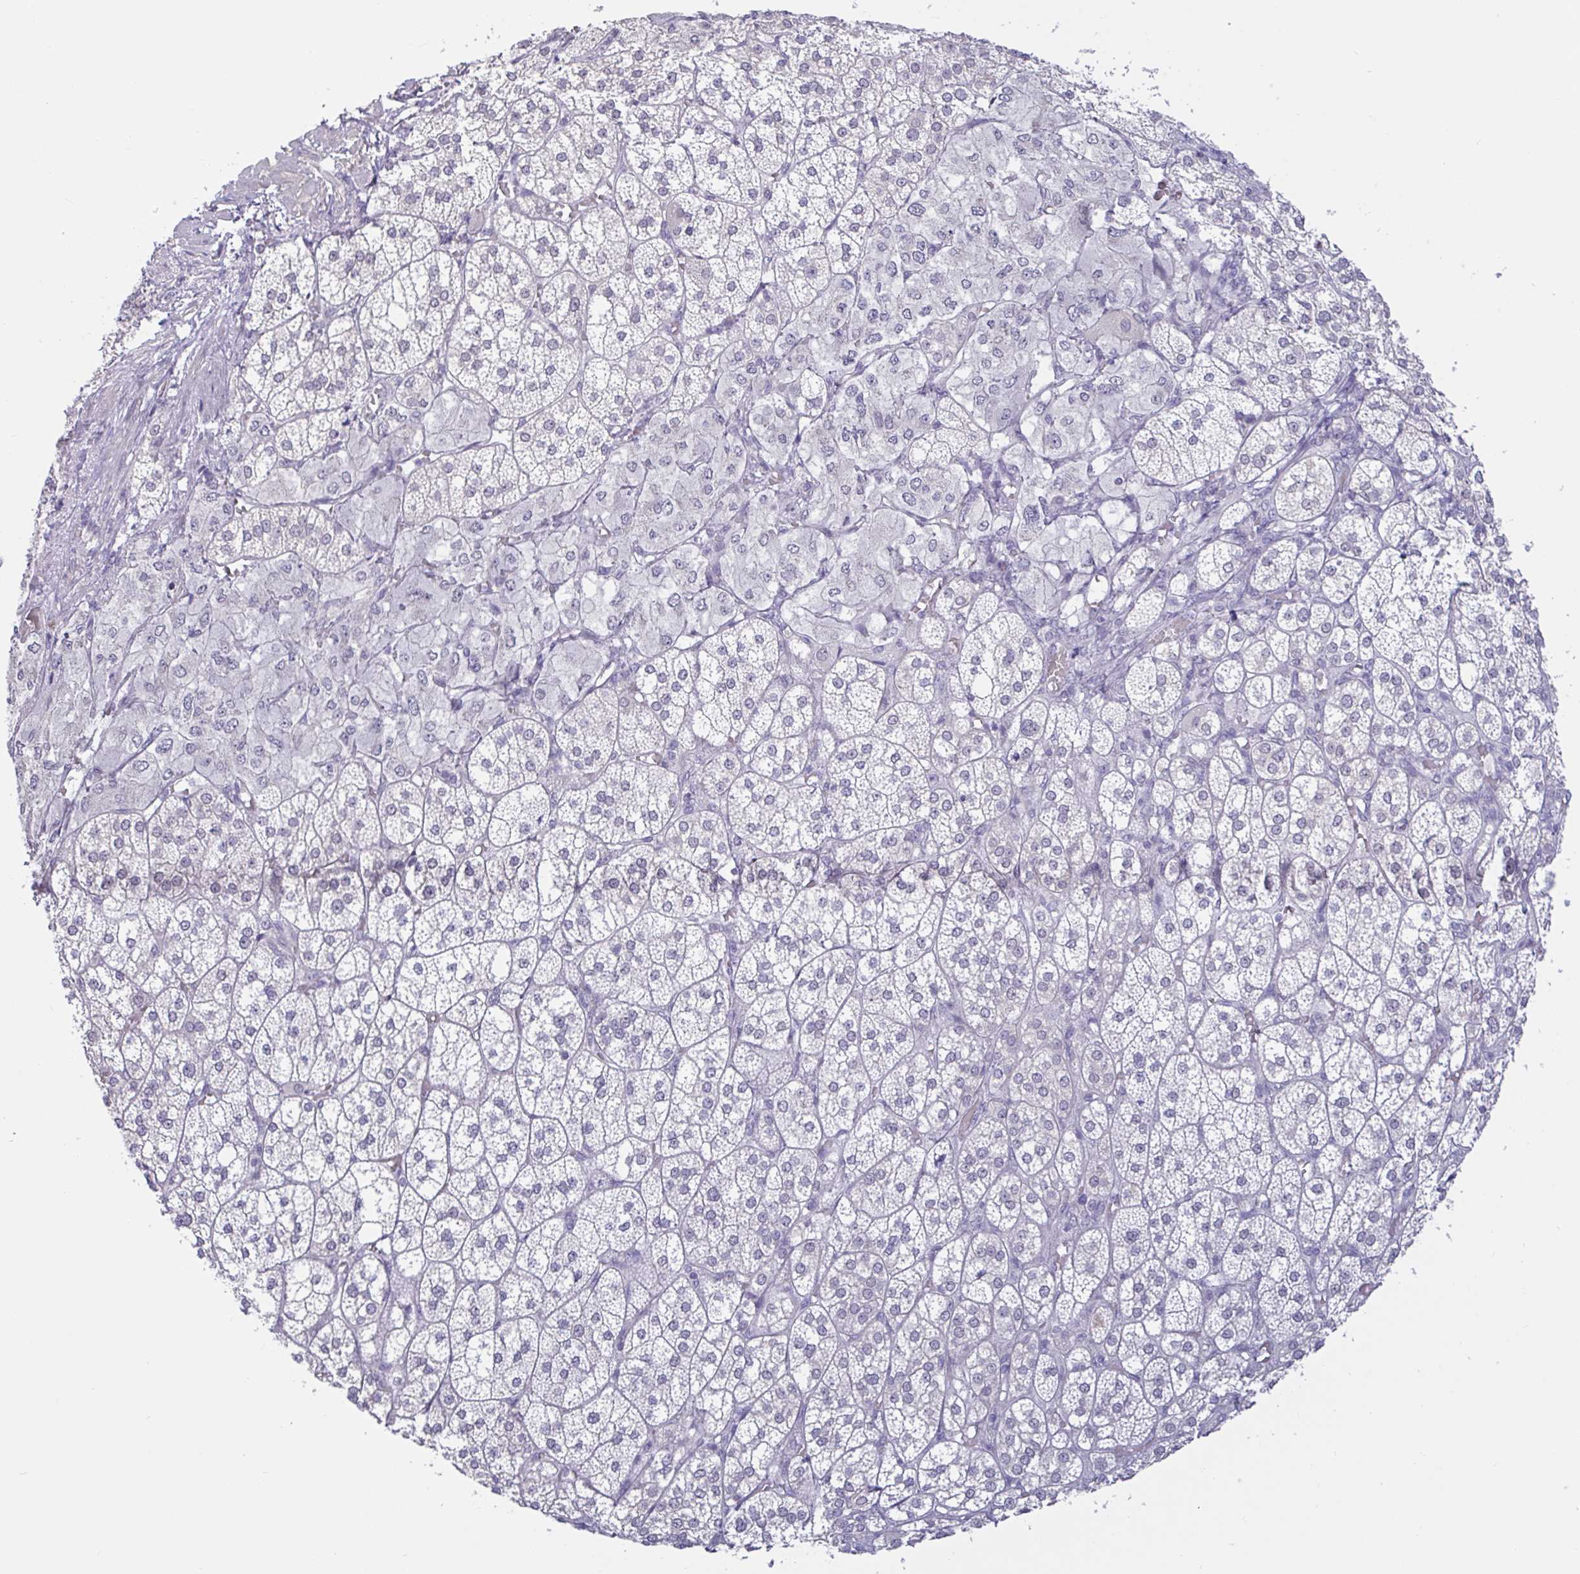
{"staining": {"intensity": "weak", "quantity": "<25%", "location": "nuclear"}, "tissue": "adrenal gland", "cell_type": "Glandular cells", "image_type": "normal", "snomed": [{"axis": "morphology", "description": "Normal tissue, NOS"}, {"axis": "topography", "description": "Adrenal gland"}], "caption": "Histopathology image shows no protein positivity in glandular cells of unremarkable adrenal gland.", "gene": "HYPK", "patient": {"sex": "female", "age": 60}}